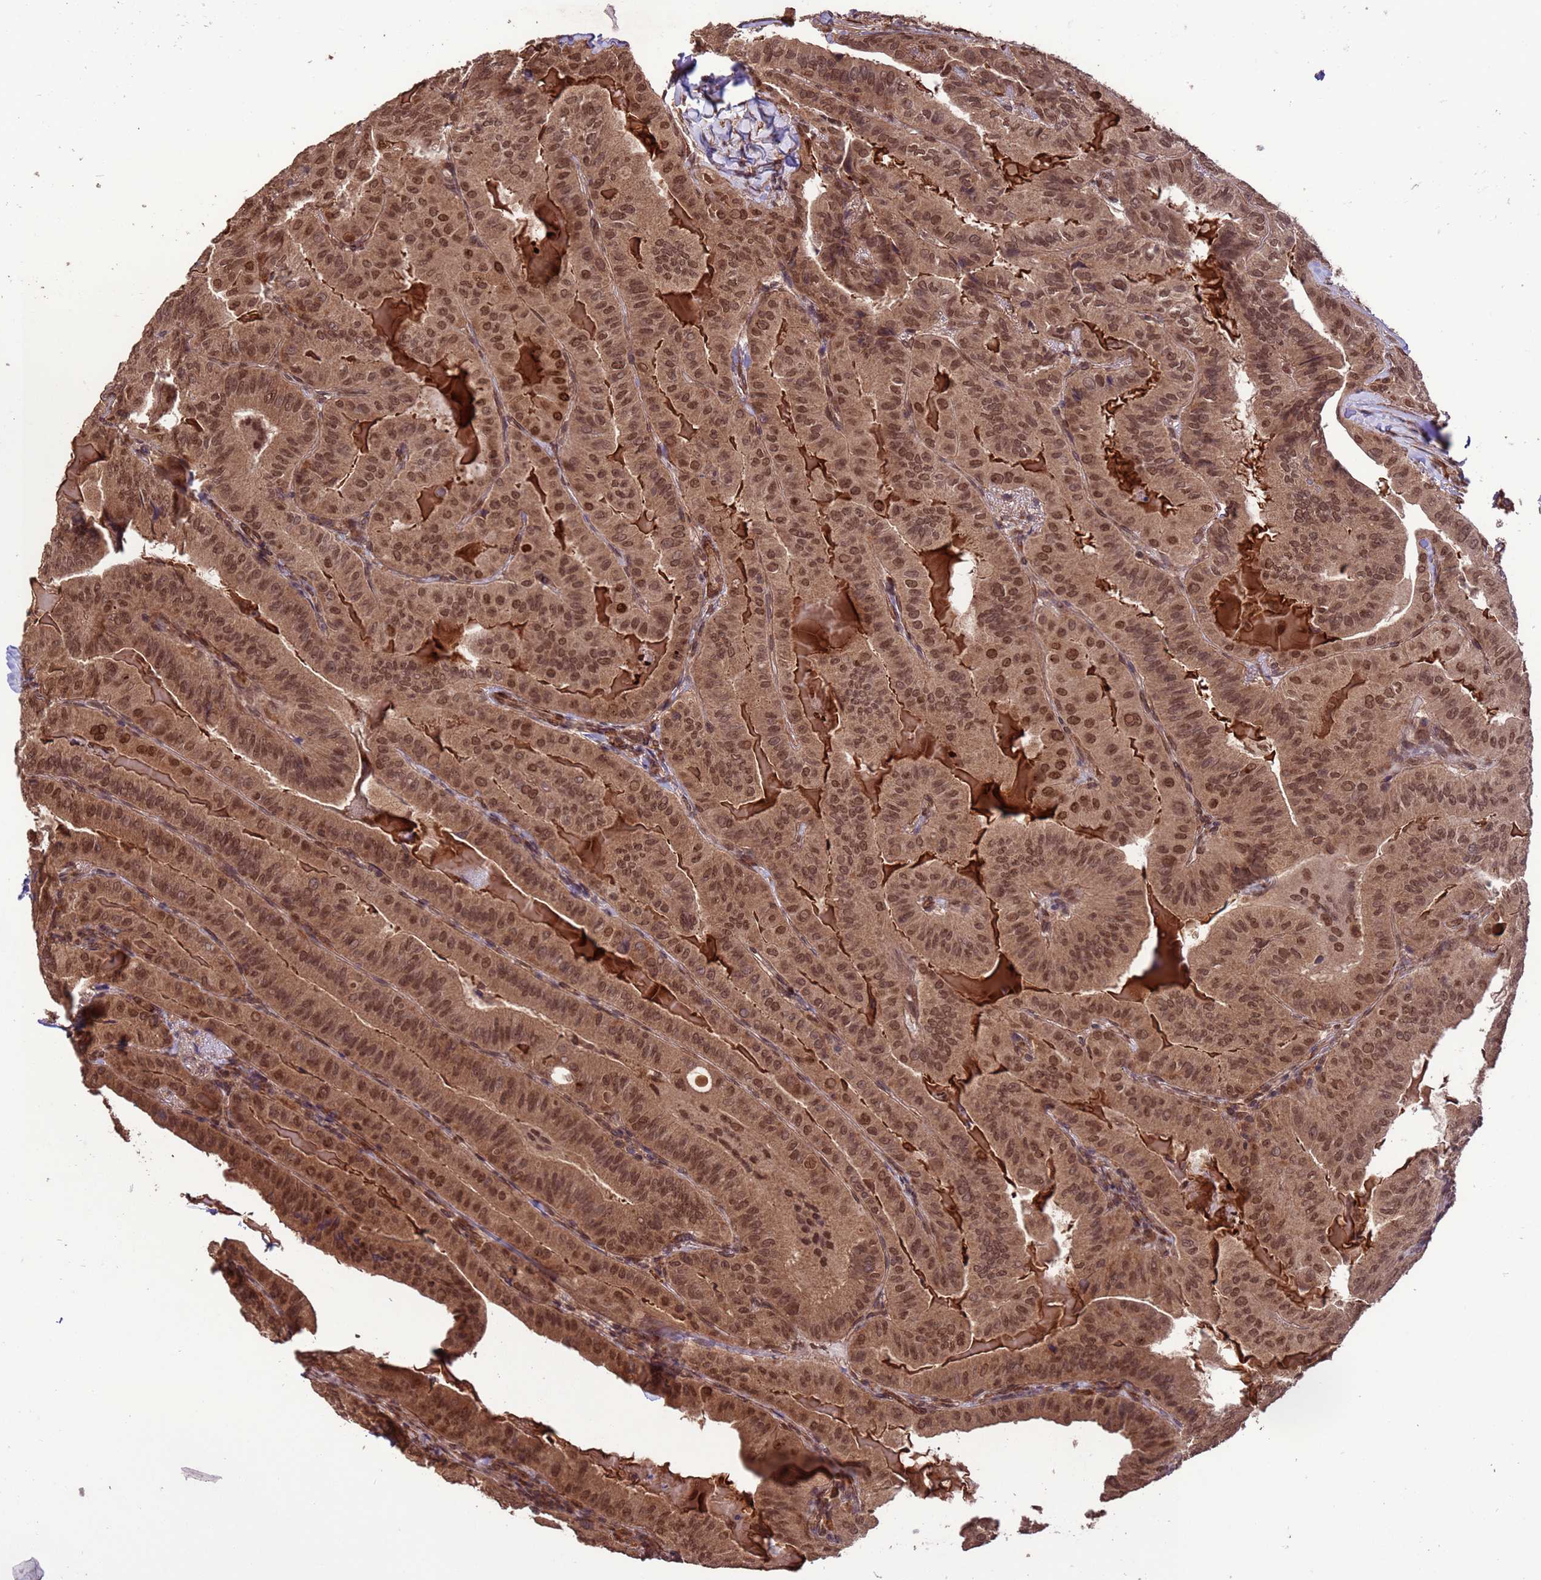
{"staining": {"intensity": "moderate", "quantity": ">75%", "location": "cytoplasmic/membranous,nuclear"}, "tissue": "thyroid cancer", "cell_type": "Tumor cells", "image_type": "cancer", "snomed": [{"axis": "morphology", "description": "Papillary adenocarcinoma, NOS"}, {"axis": "topography", "description": "Thyroid gland"}], "caption": "Brown immunohistochemical staining in thyroid cancer (papillary adenocarcinoma) reveals moderate cytoplasmic/membranous and nuclear expression in approximately >75% of tumor cells.", "gene": "VSTM4", "patient": {"sex": "female", "age": 68}}